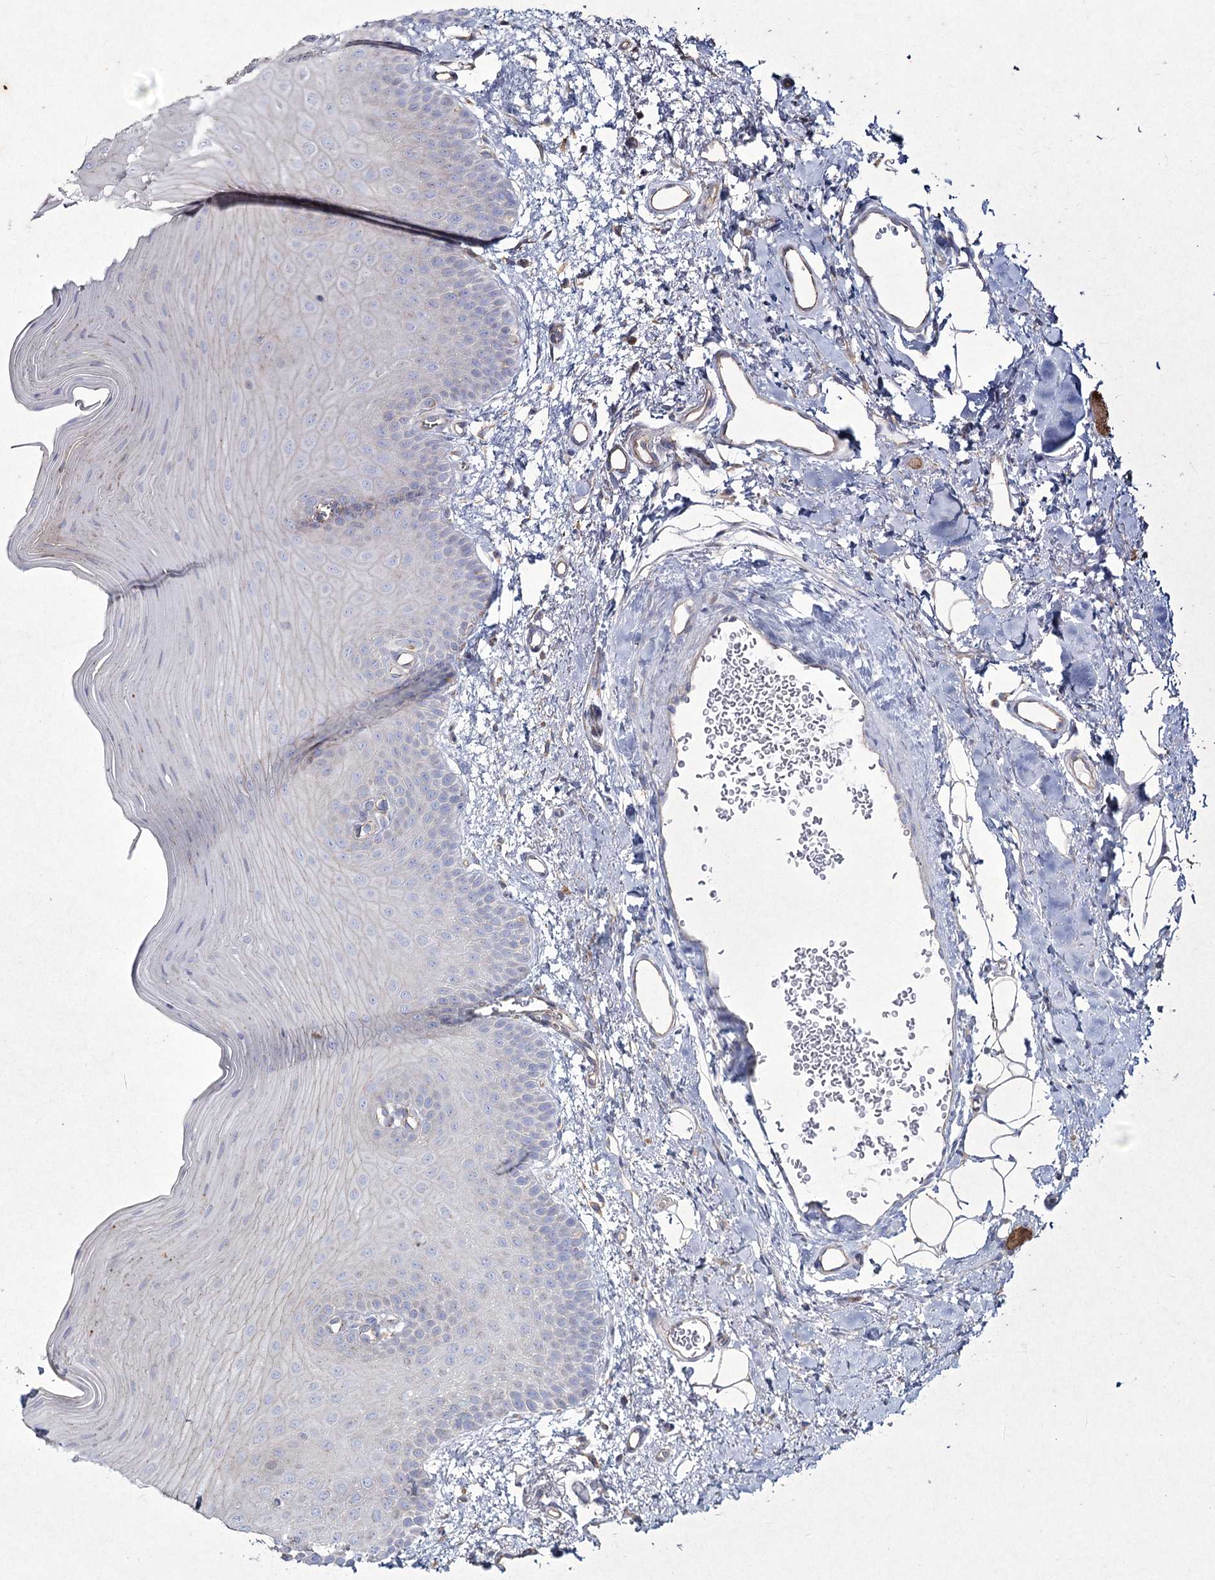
{"staining": {"intensity": "negative", "quantity": "none", "location": "none"}, "tissue": "oral mucosa", "cell_type": "Squamous epithelial cells", "image_type": "normal", "snomed": [{"axis": "morphology", "description": "Normal tissue, NOS"}, {"axis": "topography", "description": "Oral tissue"}], "caption": "Oral mucosa stained for a protein using IHC exhibits no positivity squamous epithelial cells.", "gene": "LDLRAD3", "patient": {"sex": "male", "age": 68}}